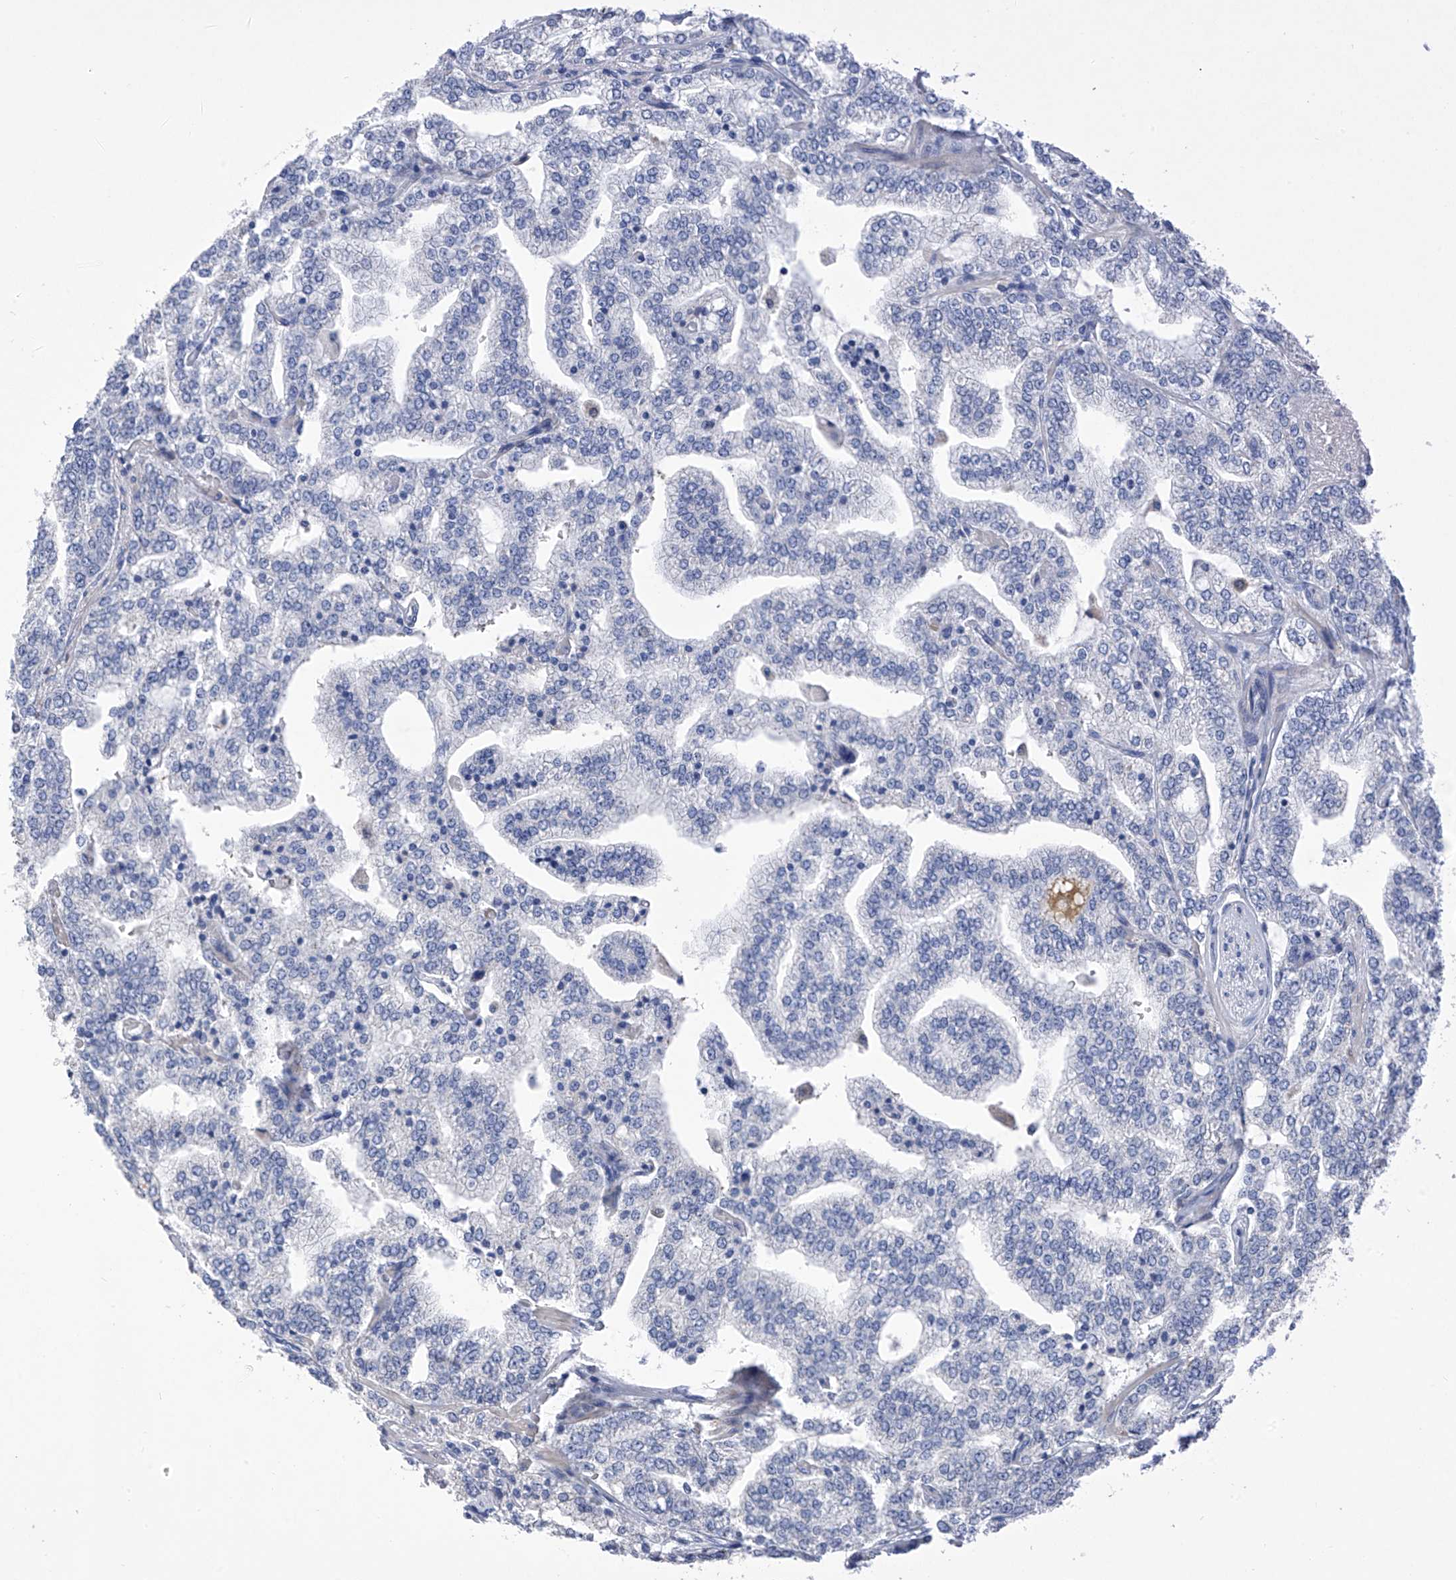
{"staining": {"intensity": "negative", "quantity": "none", "location": "none"}, "tissue": "prostate cancer", "cell_type": "Tumor cells", "image_type": "cancer", "snomed": [{"axis": "morphology", "description": "Adenocarcinoma, High grade"}, {"axis": "topography", "description": "Prostate"}], "caption": "Protein analysis of prostate cancer exhibits no significant positivity in tumor cells. (DAB immunohistochemistry (IHC) visualized using brightfield microscopy, high magnification).", "gene": "SLCO4A1", "patient": {"sex": "male", "age": 64}}